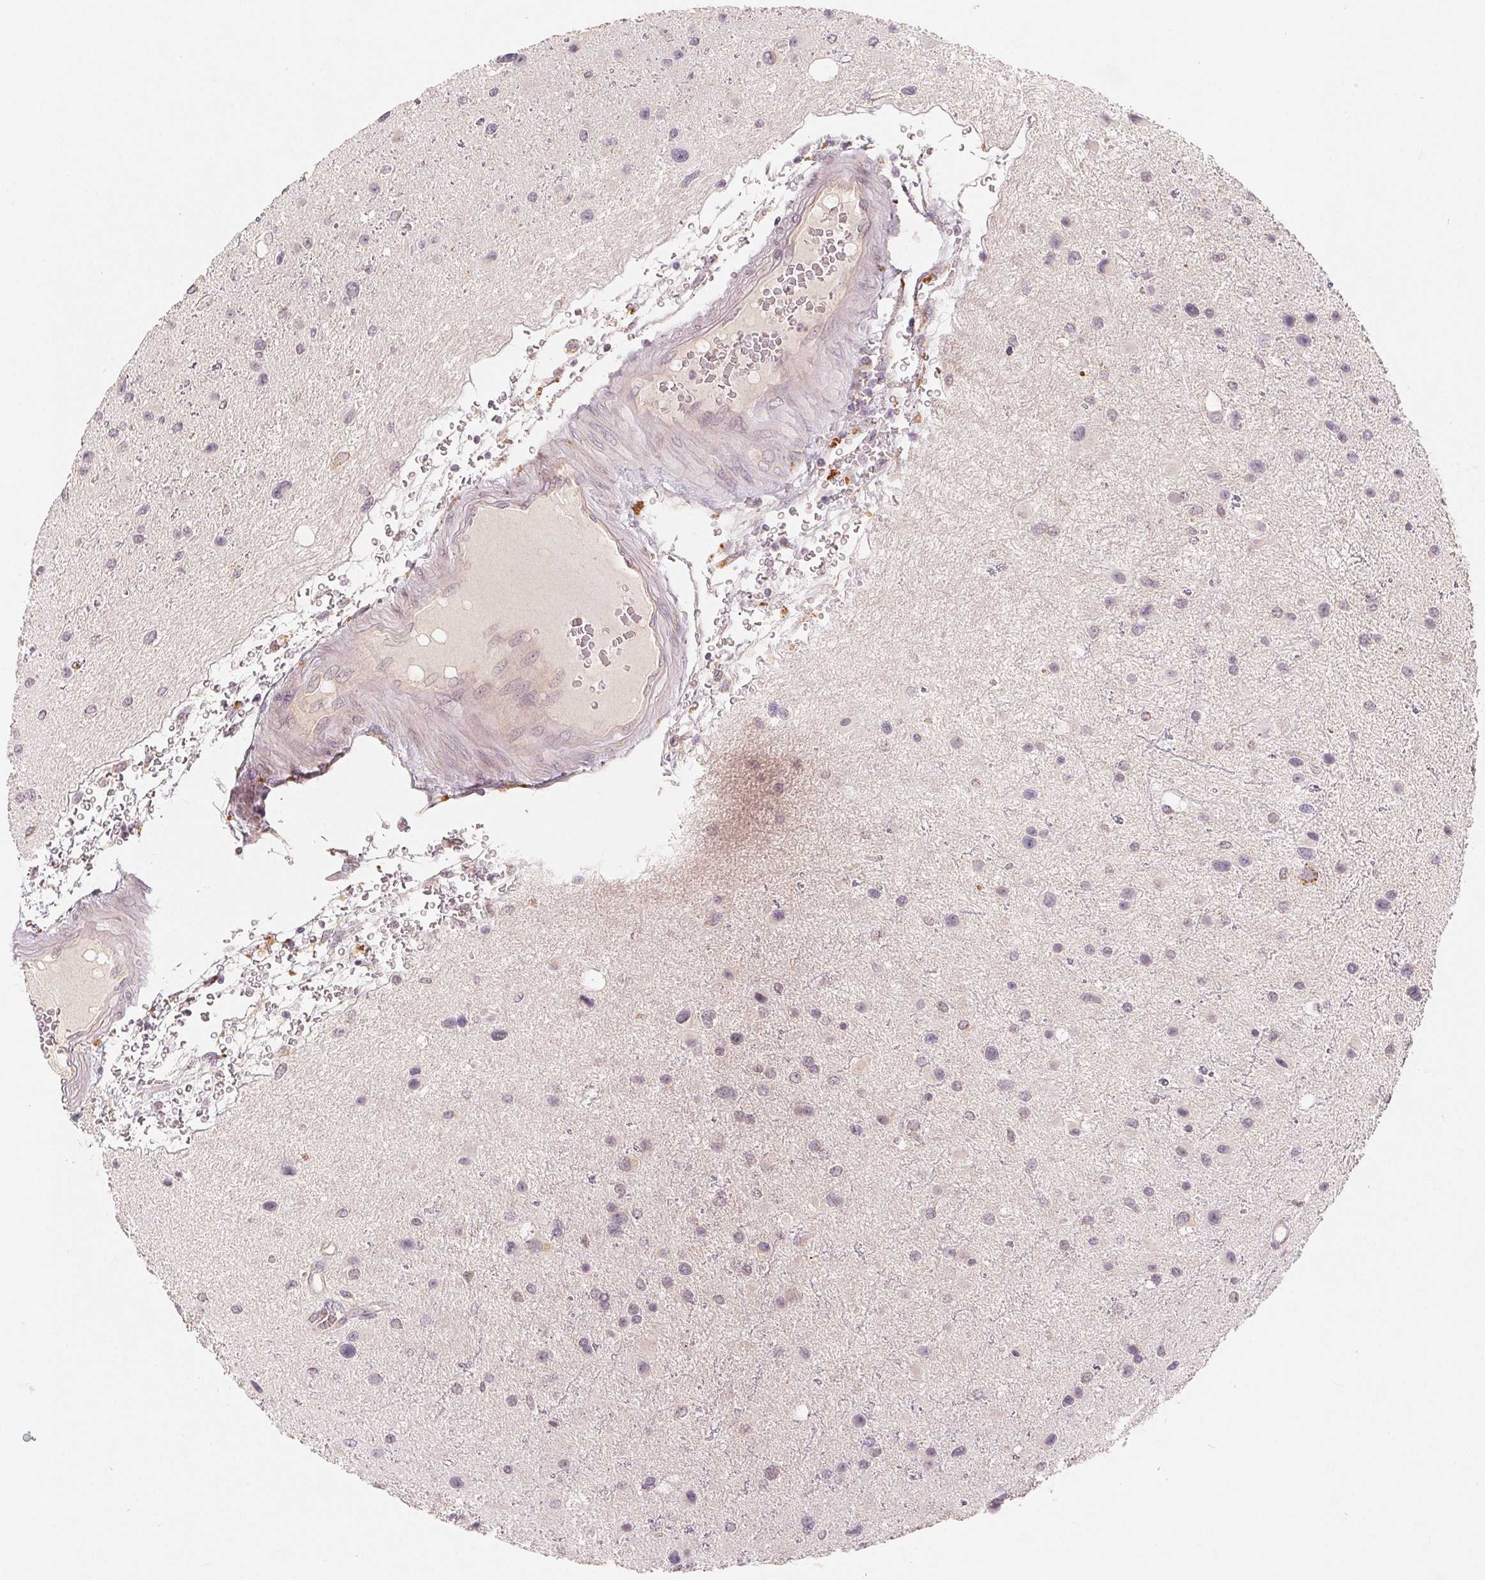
{"staining": {"intensity": "negative", "quantity": "none", "location": "none"}, "tissue": "glioma", "cell_type": "Tumor cells", "image_type": "cancer", "snomed": [{"axis": "morphology", "description": "Glioma, malignant, Low grade"}, {"axis": "topography", "description": "Brain"}], "caption": "The micrograph reveals no significant positivity in tumor cells of malignant glioma (low-grade). (Brightfield microscopy of DAB immunohistochemistry (IHC) at high magnification).", "gene": "TMSB15B", "patient": {"sex": "female", "age": 32}}